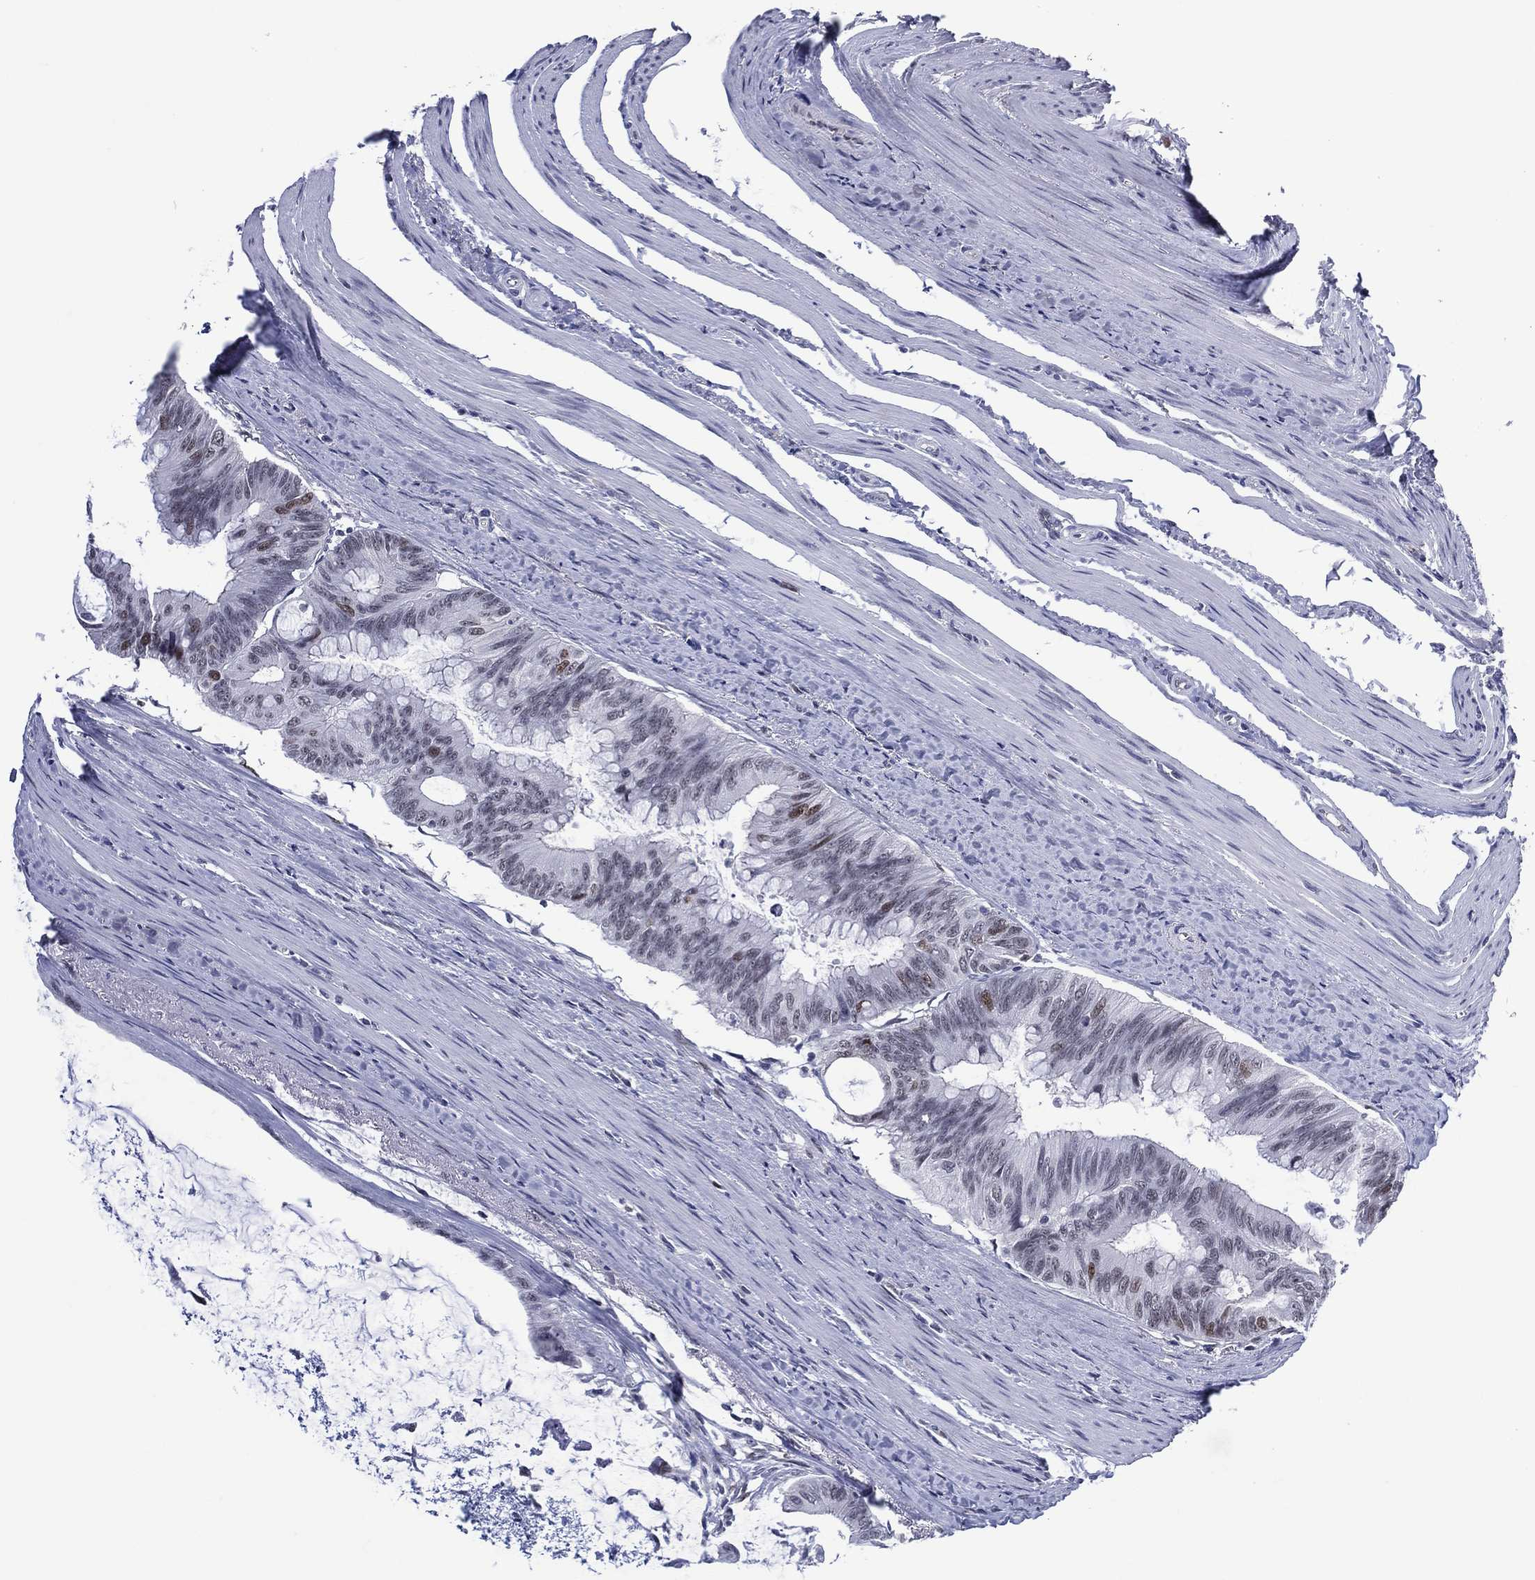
{"staining": {"intensity": "strong", "quantity": "<25%", "location": "nuclear"}, "tissue": "colorectal cancer", "cell_type": "Tumor cells", "image_type": "cancer", "snomed": [{"axis": "morphology", "description": "Normal tissue, NOS"}, {"axis": "morphology", "description": "Adenocarcinoma, NOS"}, {"axis": "topography", "description": "Colon"}], "caption": "A micrograph of colorectal adenocarcinoma stained for a protein displays strong nuclear brown staining in tumor cells.", "gene": "GATA6", "patient": {"sex": "male", "age": 65}}